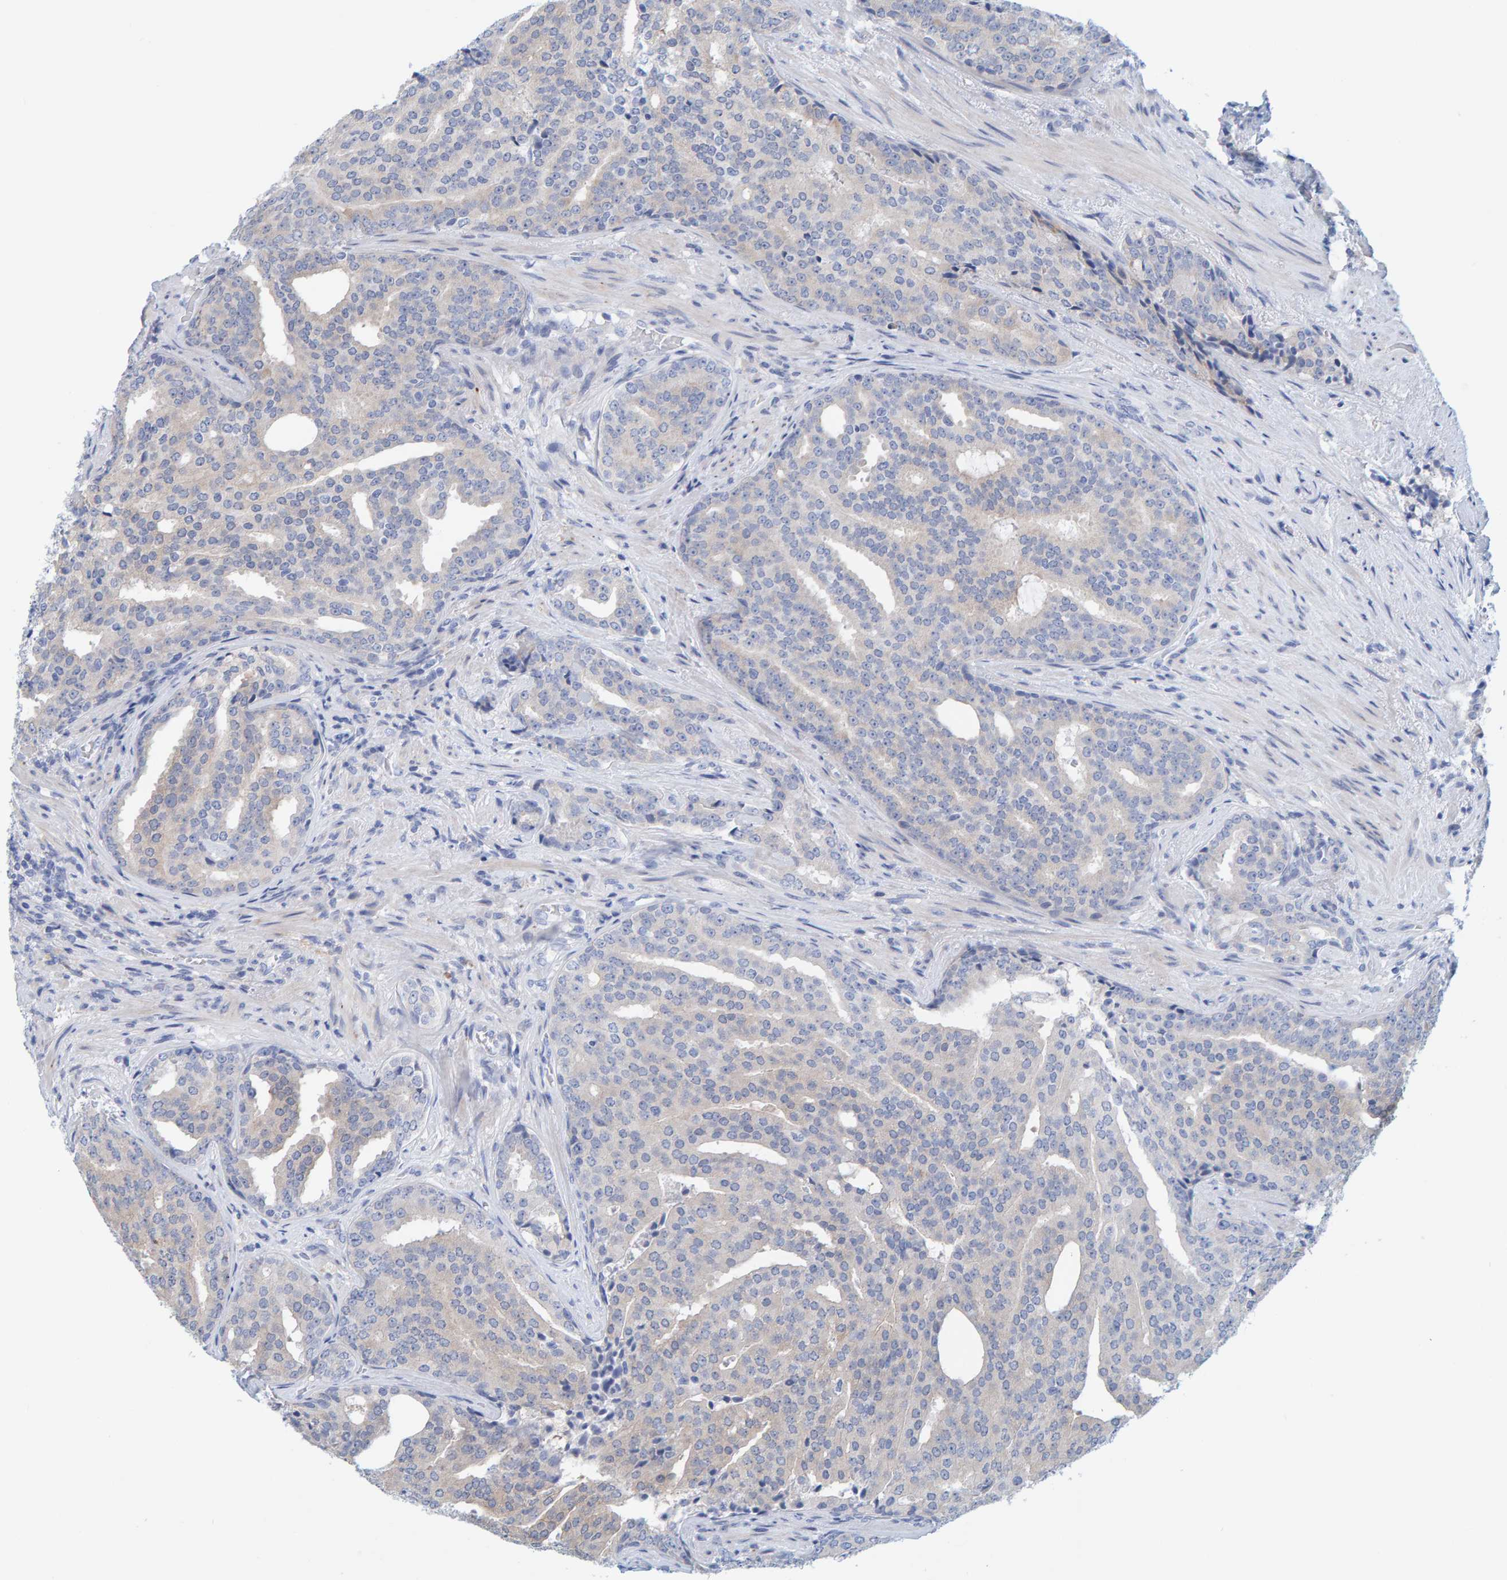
{"staining": {"intensity": "negative", "quantity": "none", "location": "none"}, "tissue": "prostate cancer", "cell_type": "Tumor cells", "image_type": "cancer", "snomed": [{"axis": "morphology", "description": "Adenocarcinoma, High grade"}, {"axis": "topography", "description": "Prostate"}], "caption": "This is an immunohistochemistry micrograph of prostate cancer. There is no positivity in tumor cells.", "gene": "KLHL11", "patient": {"sex": "male", "age": 71}}